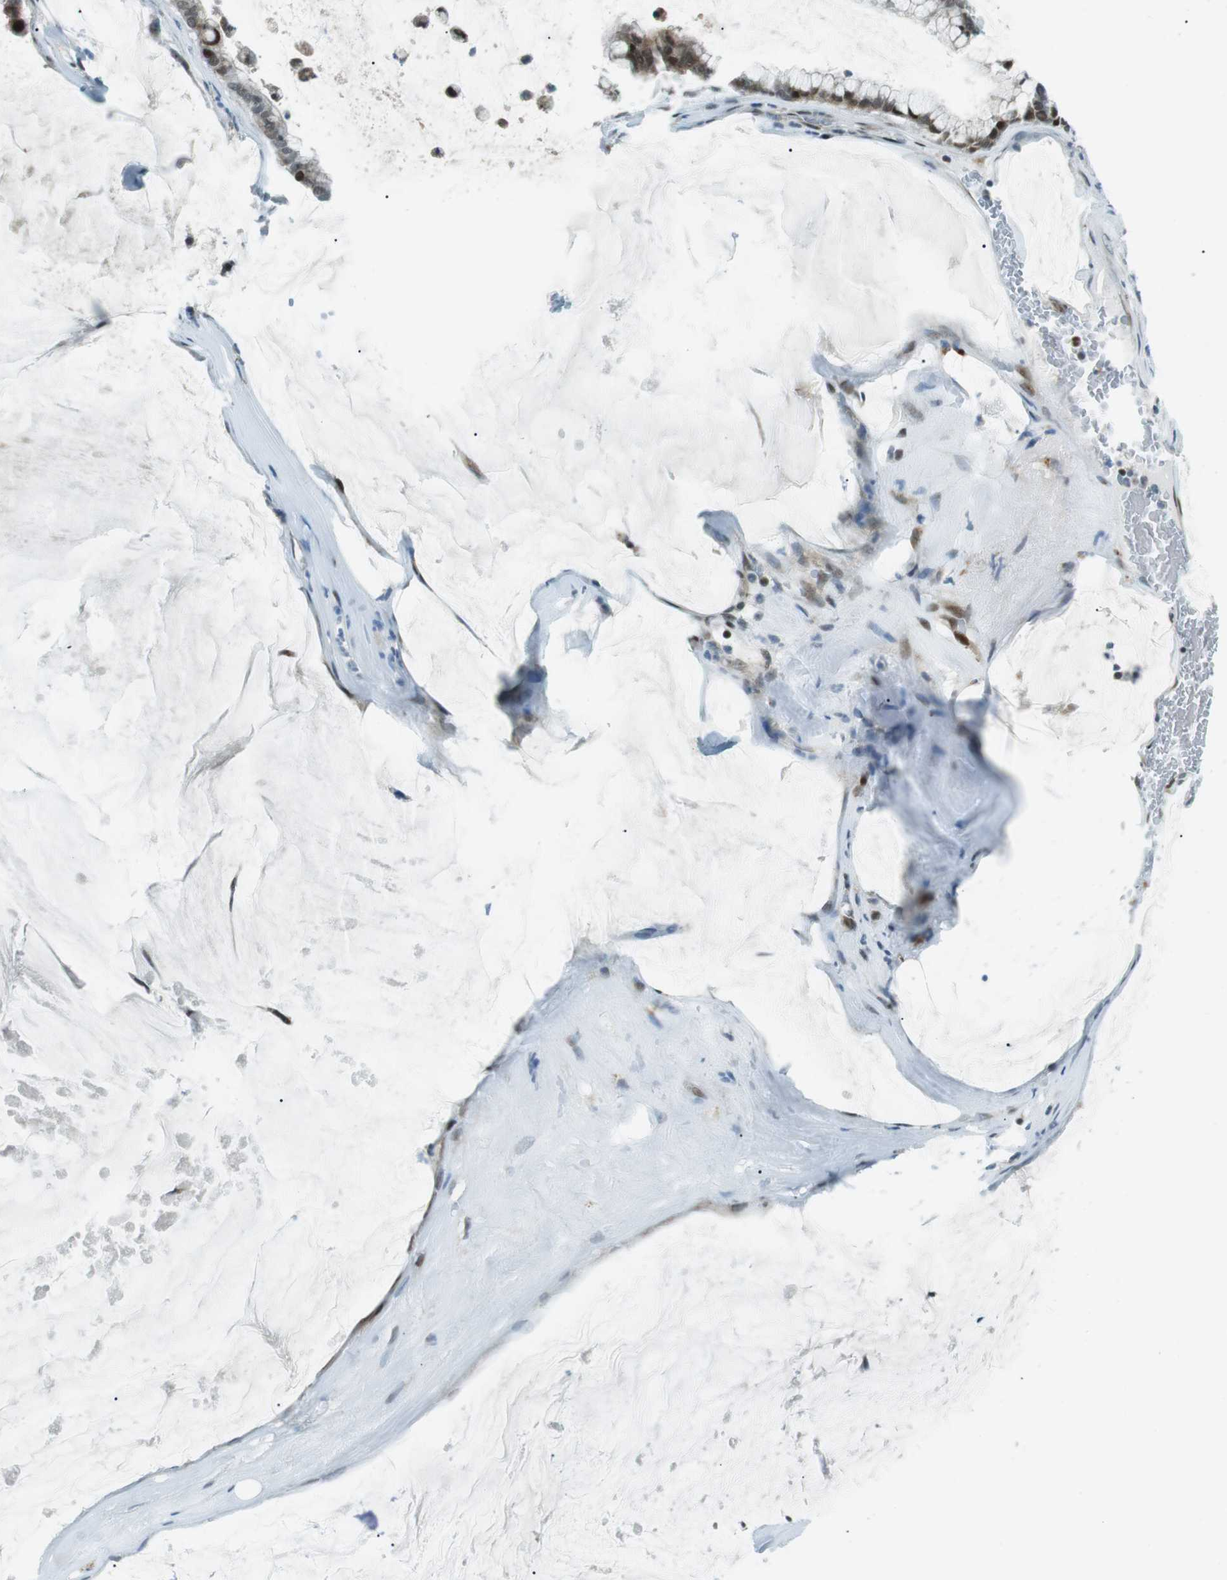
{"staining": {"intensity": "weak", "quantity": "25%-75%", "location": "cytoplasmic/membranous,nuclear"}, "tissue": "pancreatic cancer", "cell_type": "Tumor cells", "image_type": "cancer", "snomed": [{"axis": "morphology", "description": "Adenocarcinoma, NOS"}, {"axis": "topography", "description": "Pancreas"}], "caption": "Immunohistochemical staining of pancreatic cancer (adenocarcinoma) demonstrates low levels of weak cytoplasmic/membranous and nuclear staining in about 25%-75% of tumor cells. Ihc stains the protein in brown and the nuclei are stained blue.", "gene": "PJA1", "patient": {"sex": "male", "age": 41}}